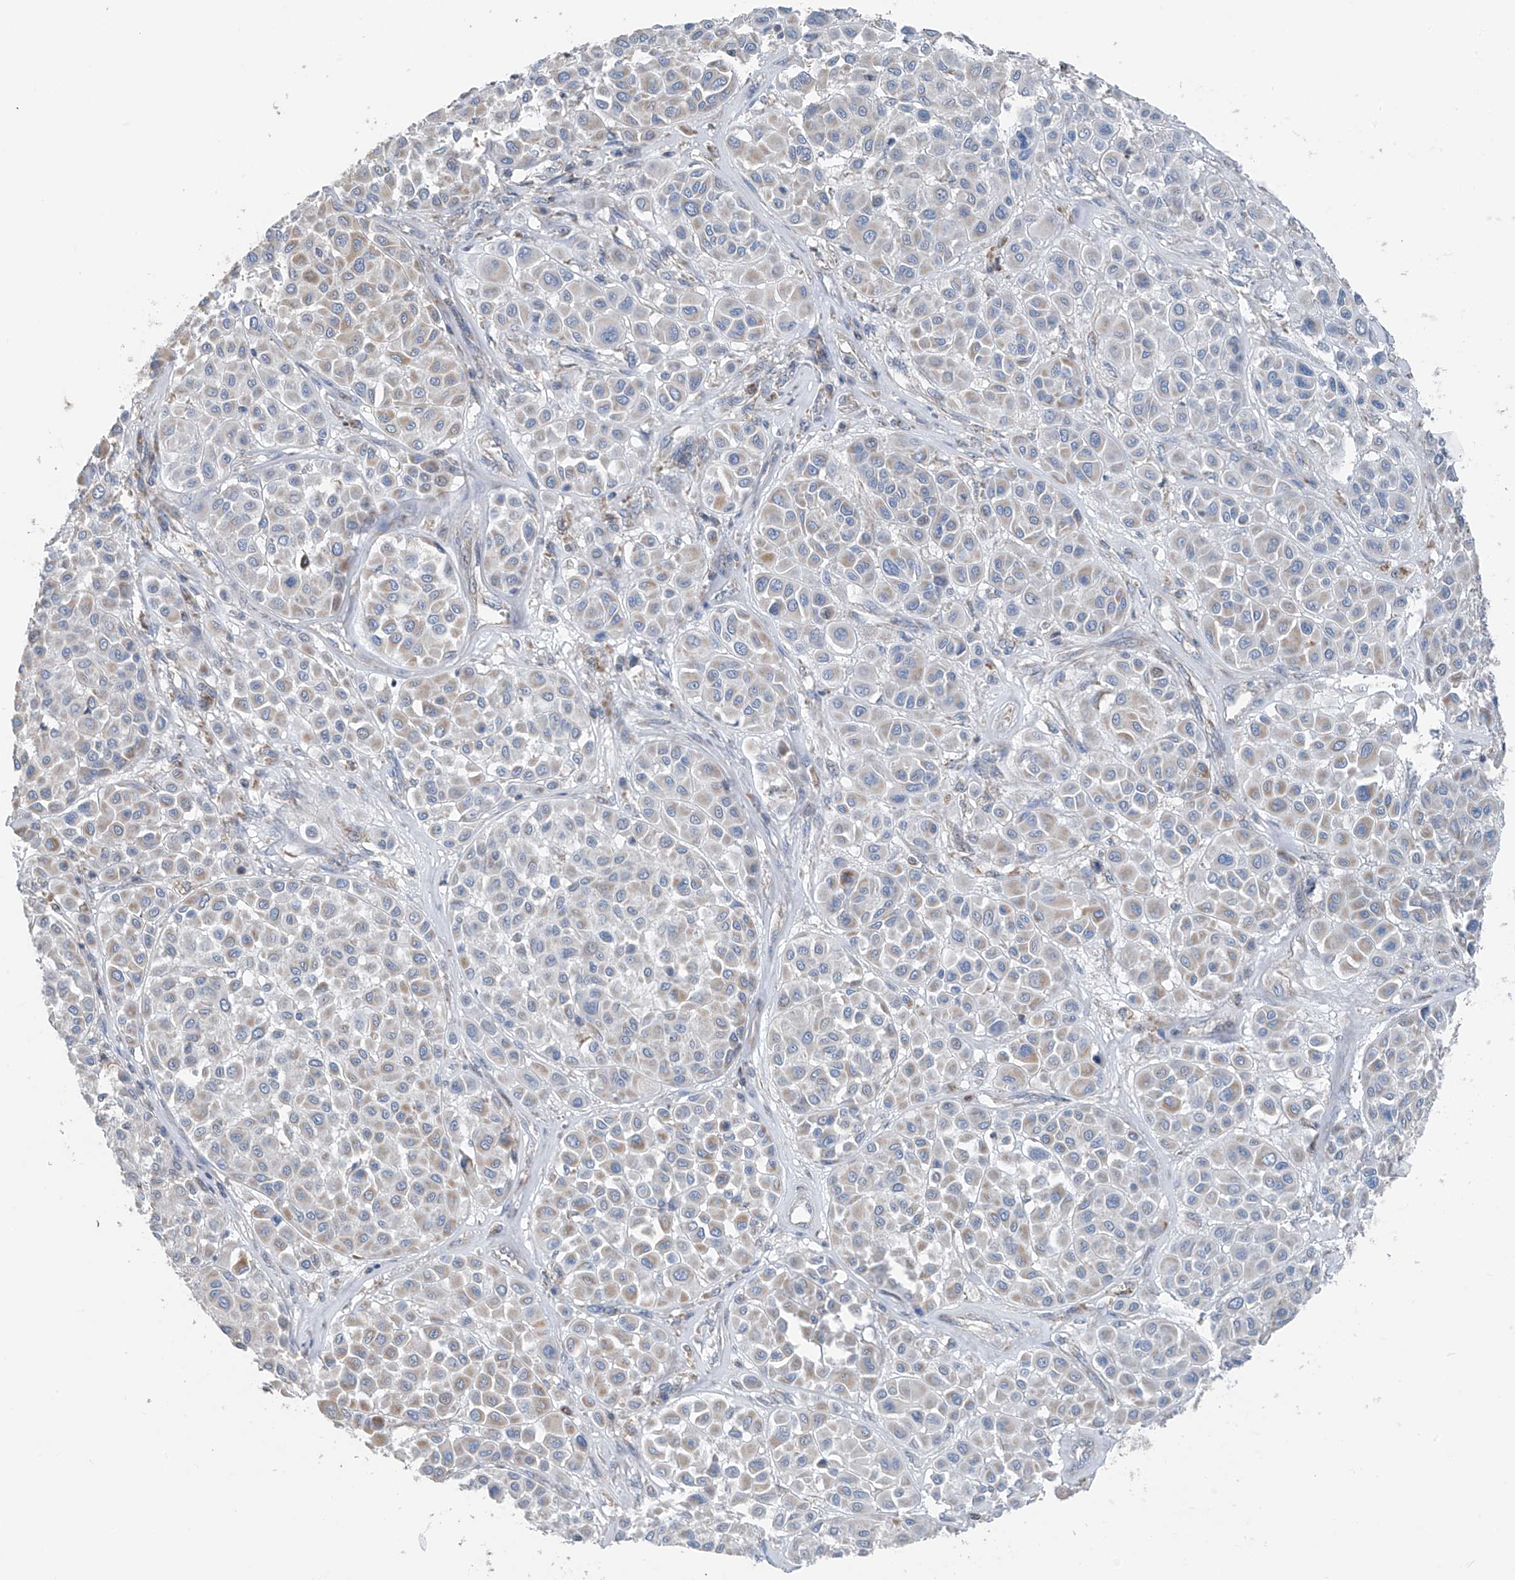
{"staining": {"intensity": "negative", "quantity": "none", "location": "none"}, "tissue": "melanoma", "cell_type": "Tumor cells", "image_type": "cancer", "snomed": [{"axis": "morphology", "description": "Malignant melanoma, Metastatic site"}, {"axis": "topography", "description": "Soft tissue"}], "caption": "An immunohistochemistry photomicrograph of malignant melanoma (metastatic site) is shown. There is no staining in tumor cells of malignant melanoma (metastatic site).", "gene": "SYN3", "patient": {"sex": "male", "age": 41}}